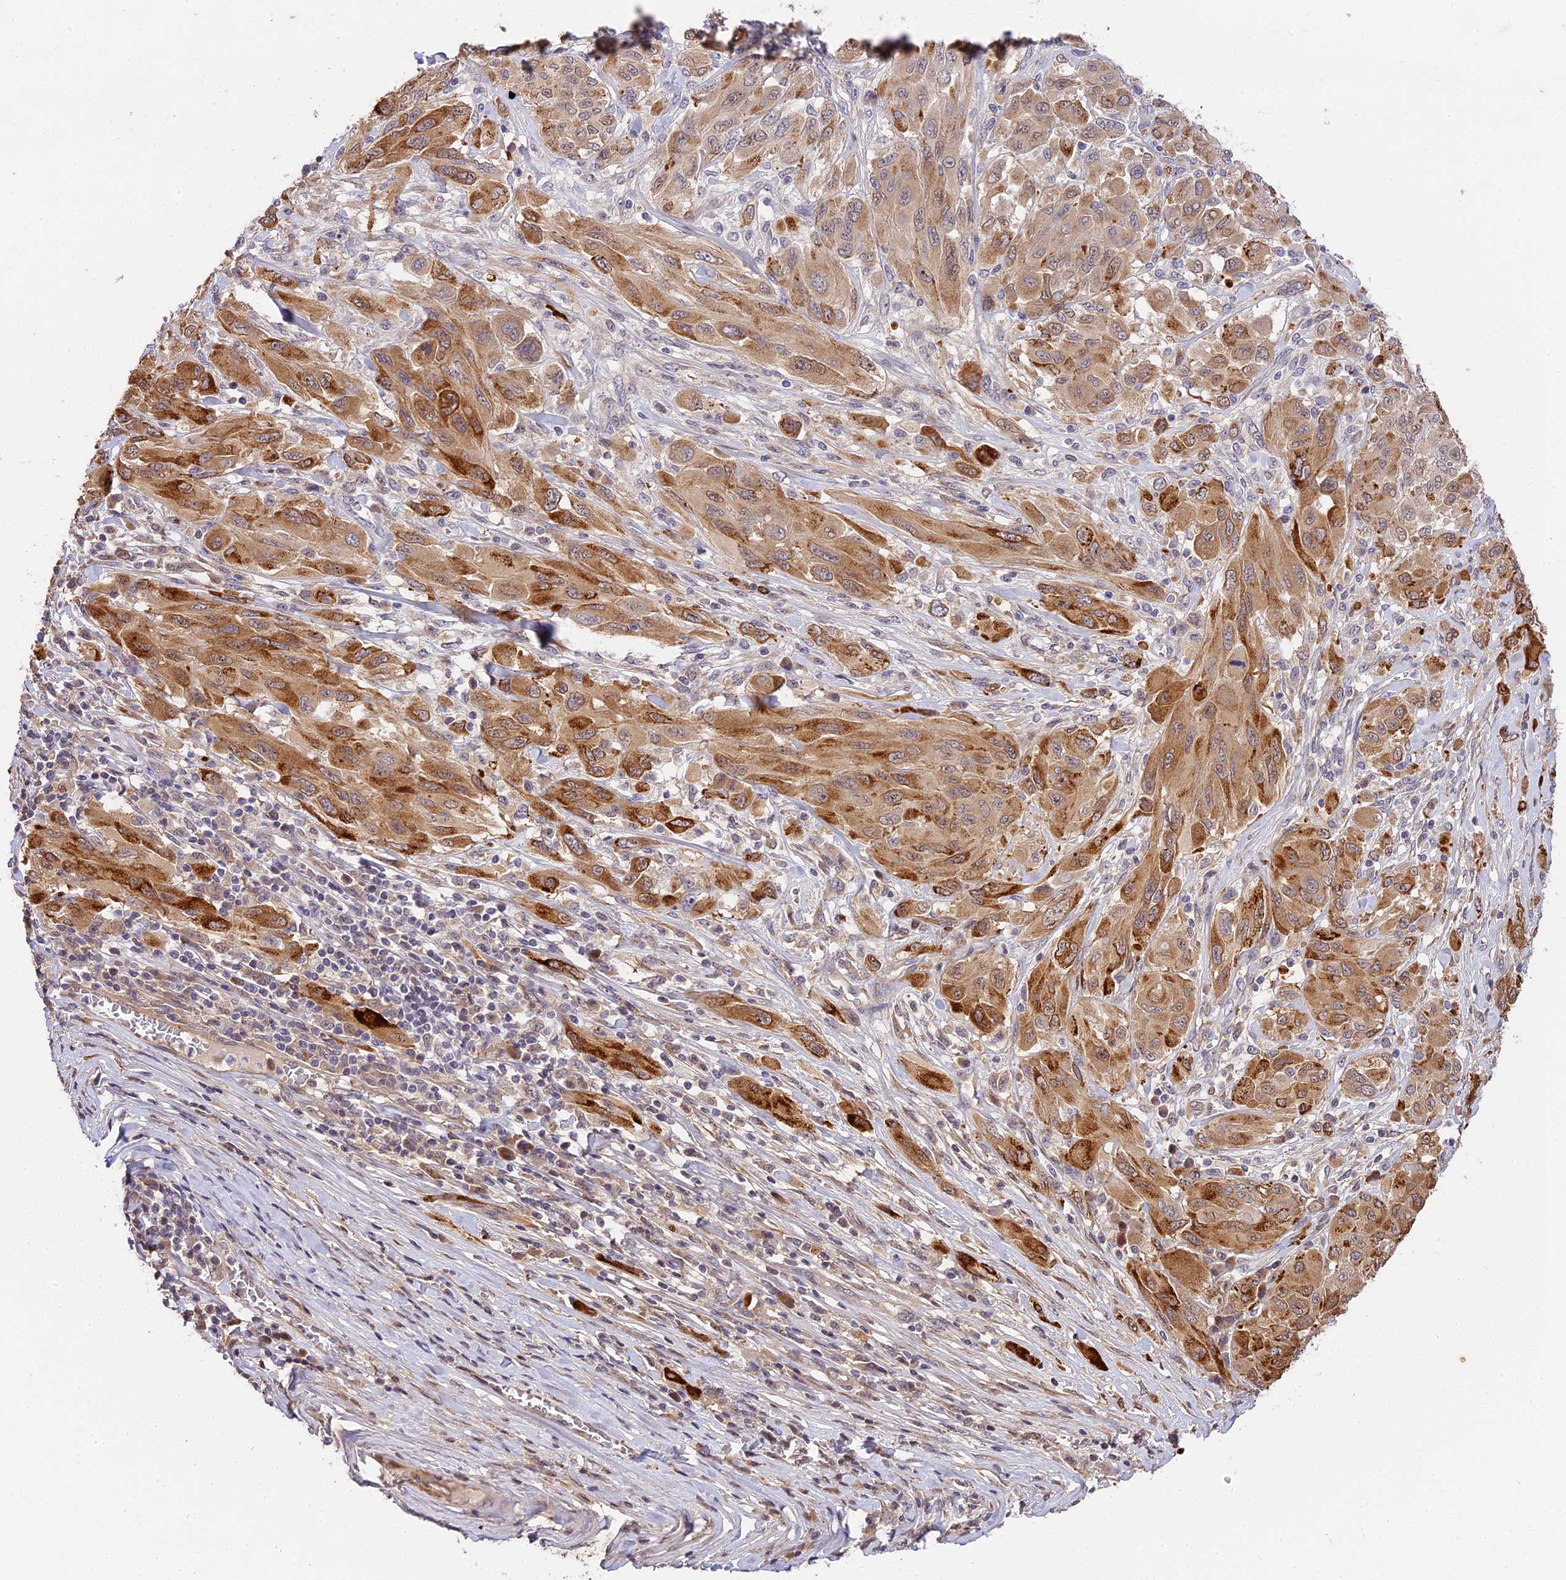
{"staining": {"intensity": "moderate", "quantity": ">75%", "location": "cytoplasmic/membranous"}, "tissue": "melanoma", "cell_type": "Tumor cells", "image_type": "cancer", "snomed": [{"axis": "morphology", "description": "Malignant melanoma, NOS"}, {"axis": "topography", "description": "Skin"}], "caption": "Immunohistochemical staining of melanoma exhibits moderate cytoplasmic/membranous protein expression in about >75% of tumor cells.", "gene": "BSCL2", "patient": {"sex": "female", "age": 91}}